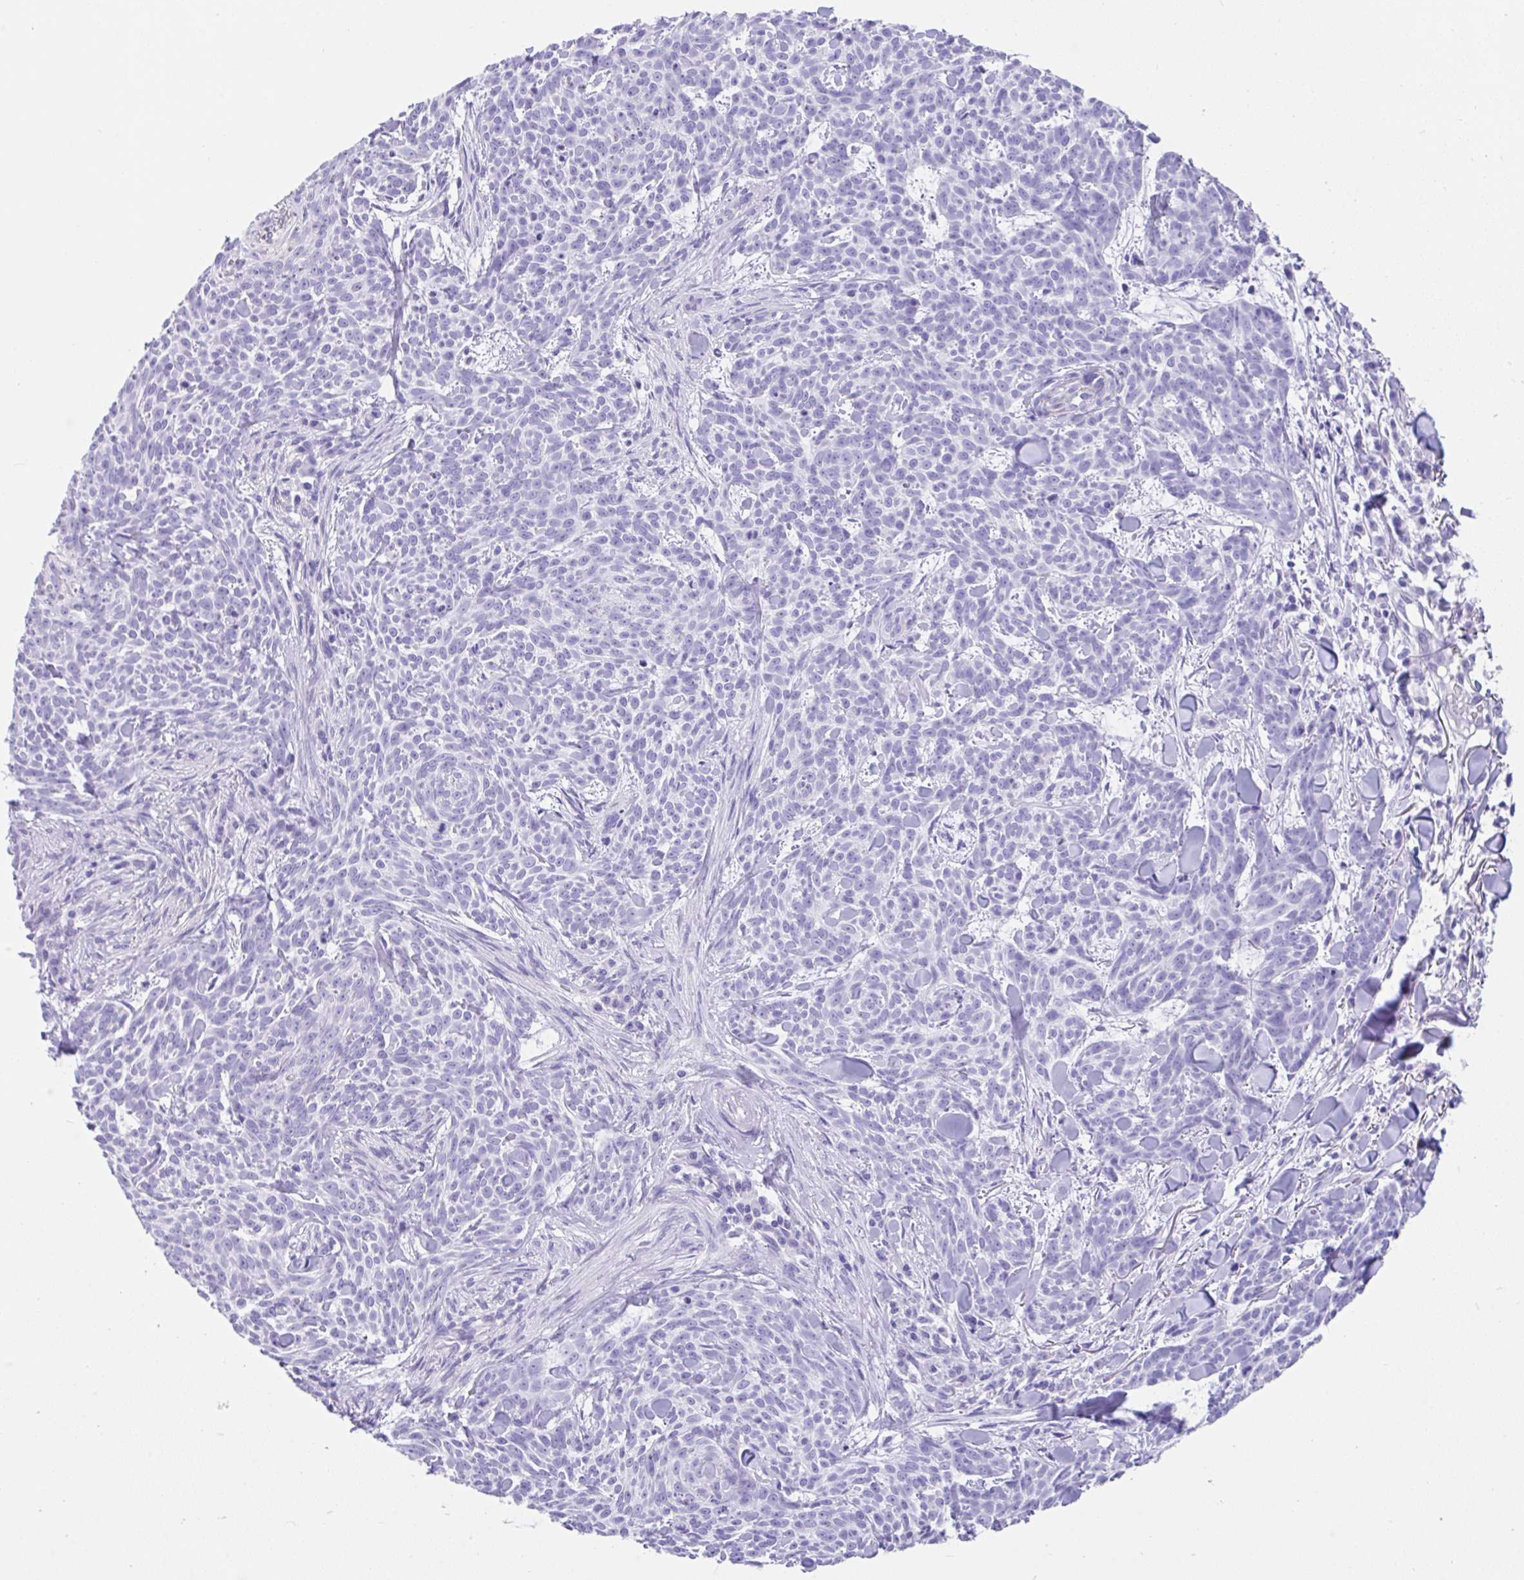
{"staining": {"intensity": "negative", "quantity": "none", "location": "none"}, "tissue": "skin cancer", "cell_type": "Tumor cells", "image_type": "cancer", "snomed": [{"axis": "morphology", "description": "Basal cell carcinoma"}, {"axis": "topography", "description": "Skin"}], "caption": "A histopathology image of human basal cell carcinoma (skin) is negative for staining in tumor cells.", "gene": "FAM107A", "patient": {"sex": "female", "age": 93}}